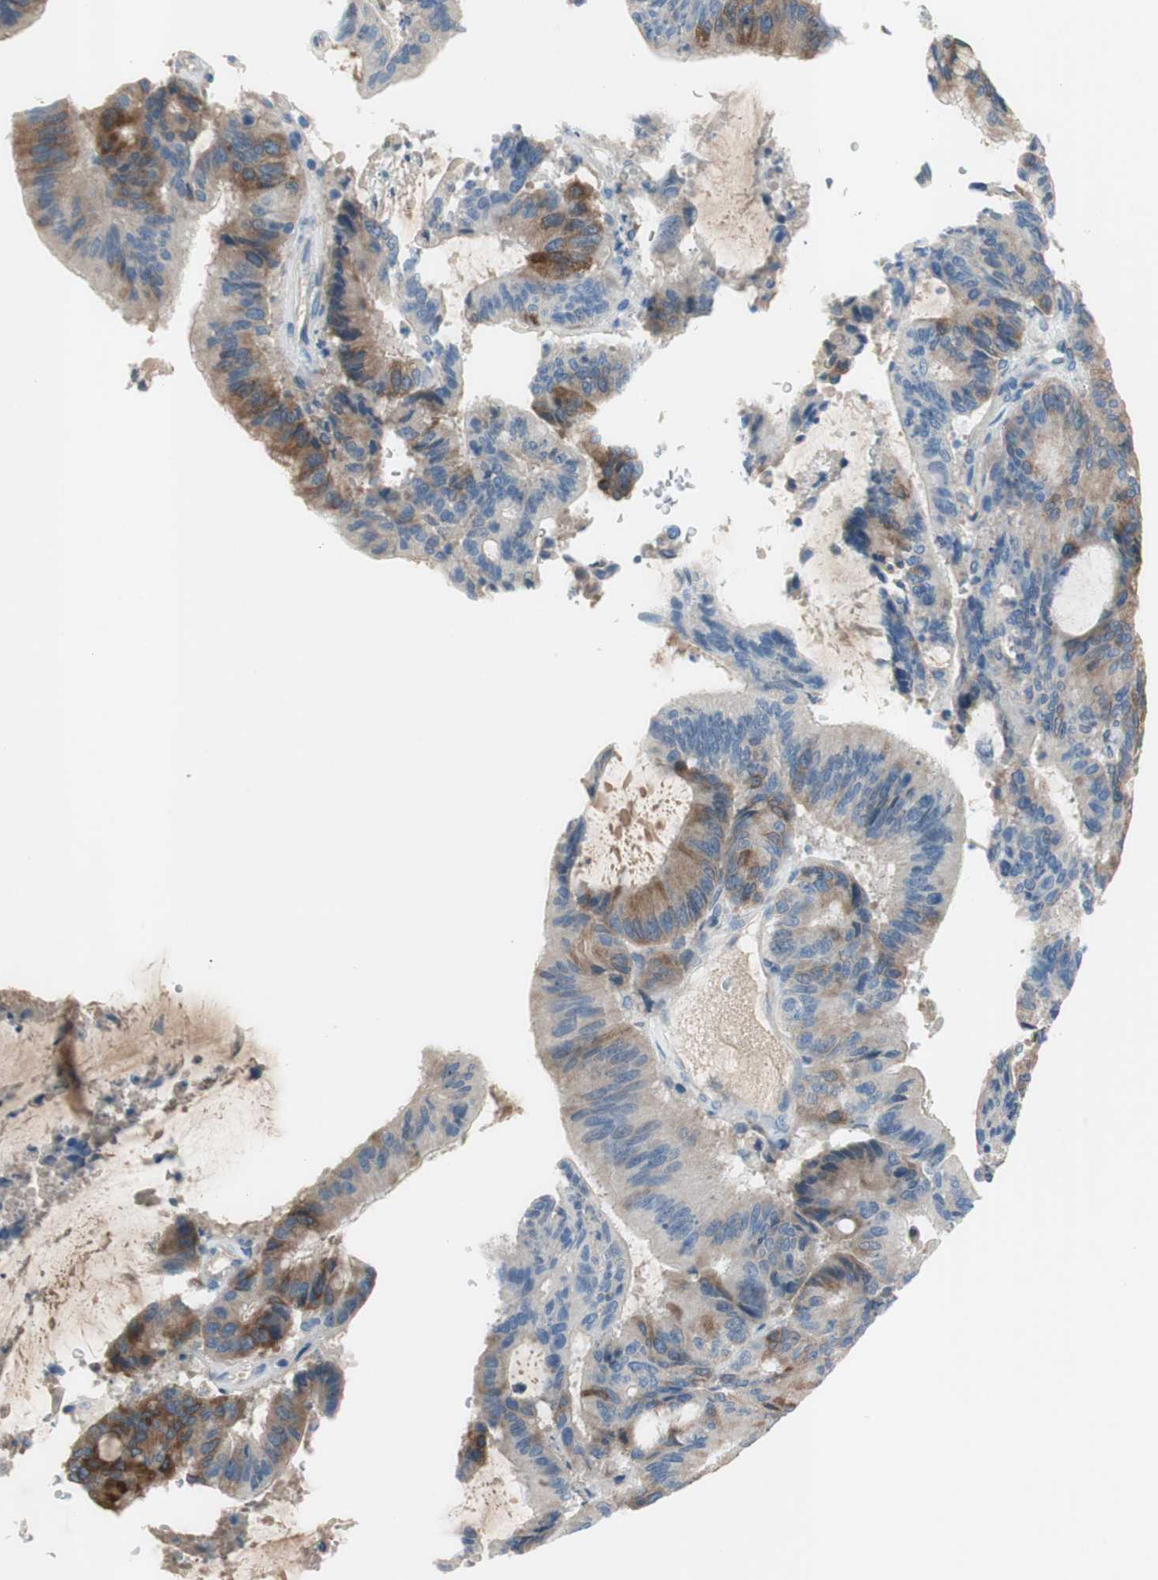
{"staining": {"intensity": "moderate", "quantity": ">75%", "location": "cytoplasmic/membranous"}, "tissue": "liver cancer", "cell_type": "Tumor cells", "image_type": "cancer", "snomed": [{"axis": "morphology", "description": "Cholangiocarcinoma"}, {"axis": "topography", "description": "Liver"}], "caption": "This micrograph demonstrates liver cancer (cholangiocarcinoma) stained with IHC to label a protein in brown. The cytoplasmic/membranous of tumor cells show moderate positivity for the protein. Nuclei are counter-stained blue.", "gene": "FDFT1", "patient": {"sex": "female", "age": 73}}